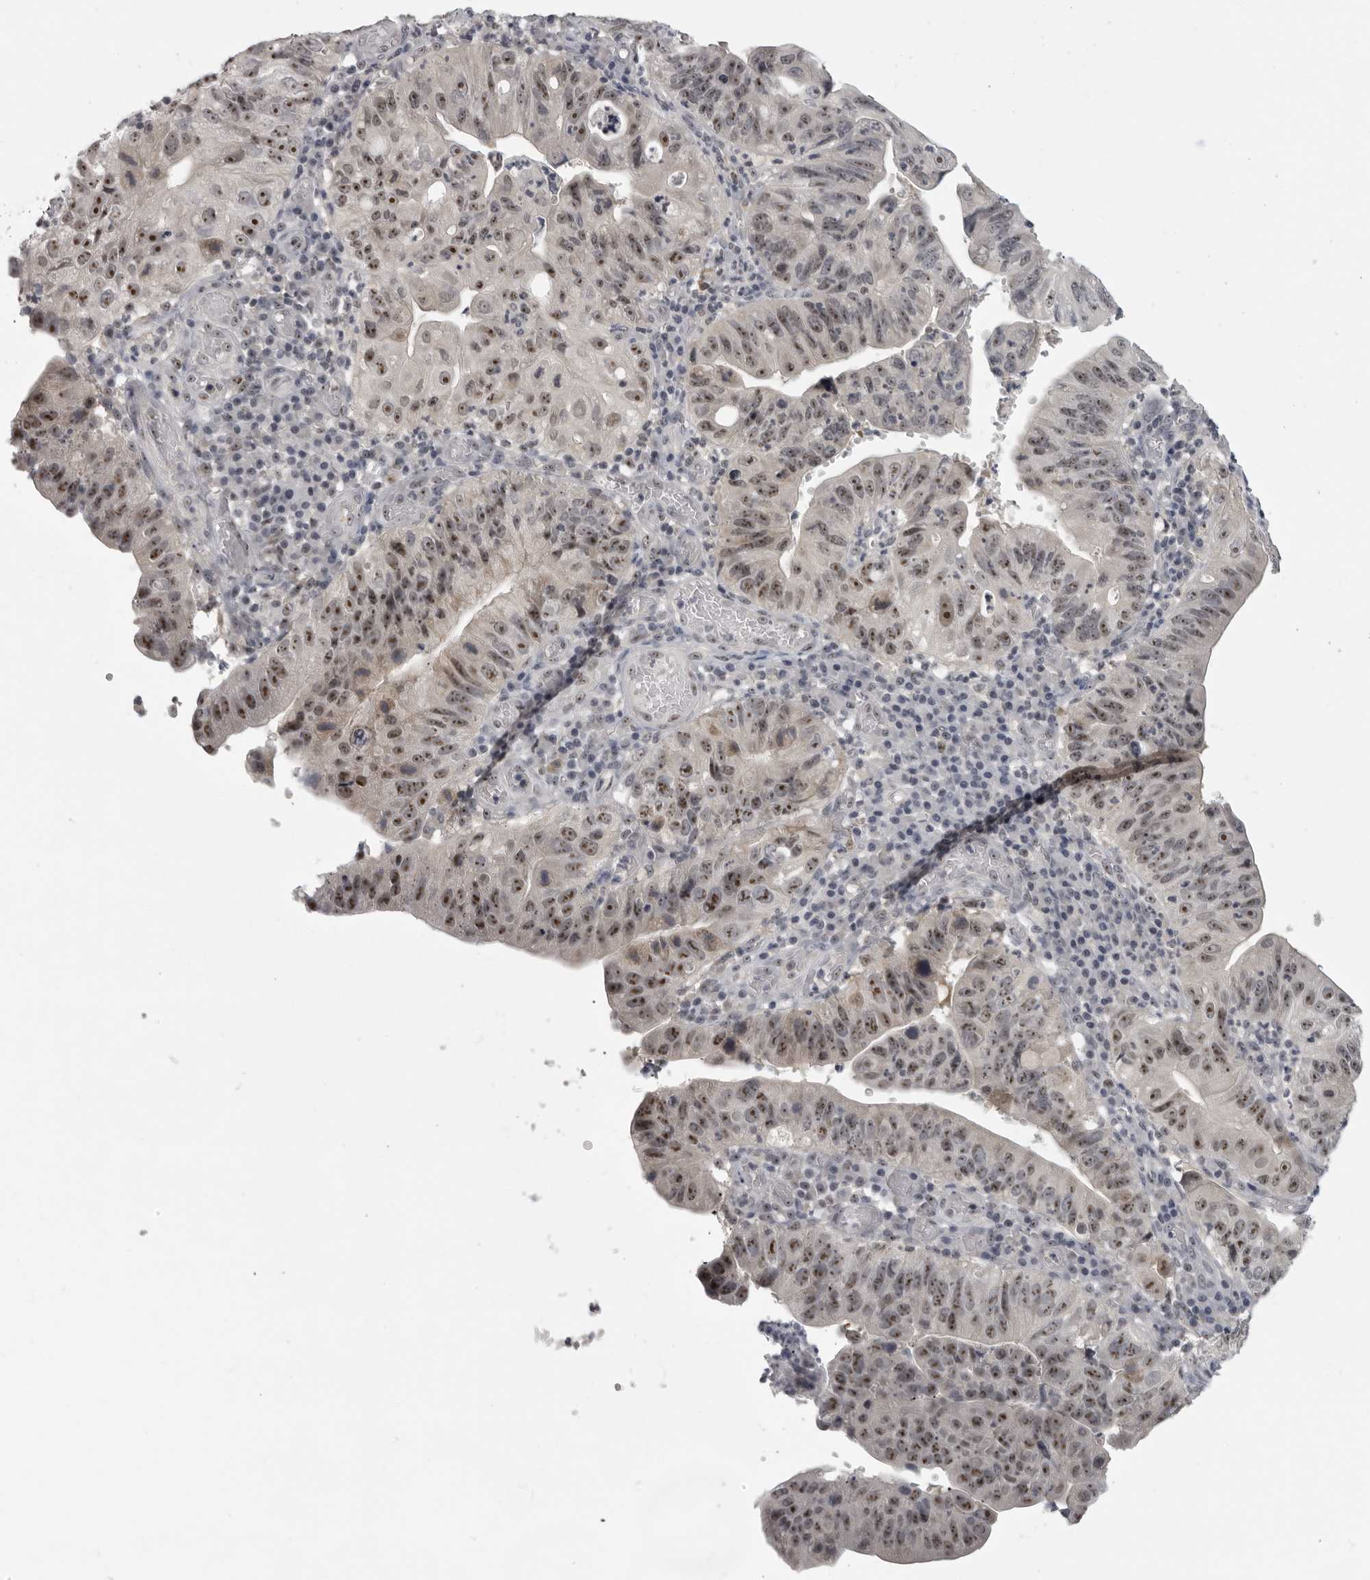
{"staining": {"intensity": "moderate", "quantity": ">75%", "location": "nuclear"}, "tissue": "stomach cancer", "cell_type": "Tumor cells", "image_type": "cancer", "snomed": [{"axis": "morphology", "description": "Adenocarcinoma, NOS"}, {"axis": "topography", "description": "Stomach"}], "caption": "There is medium levels of moderate nuclear positivity in tumor cells of adenocarcinoma (stomach), as demonstrated by immunohistochemical staining (brown color).", "gene": "MRTO4", "patient": {"sex": "male", "age": 59}}